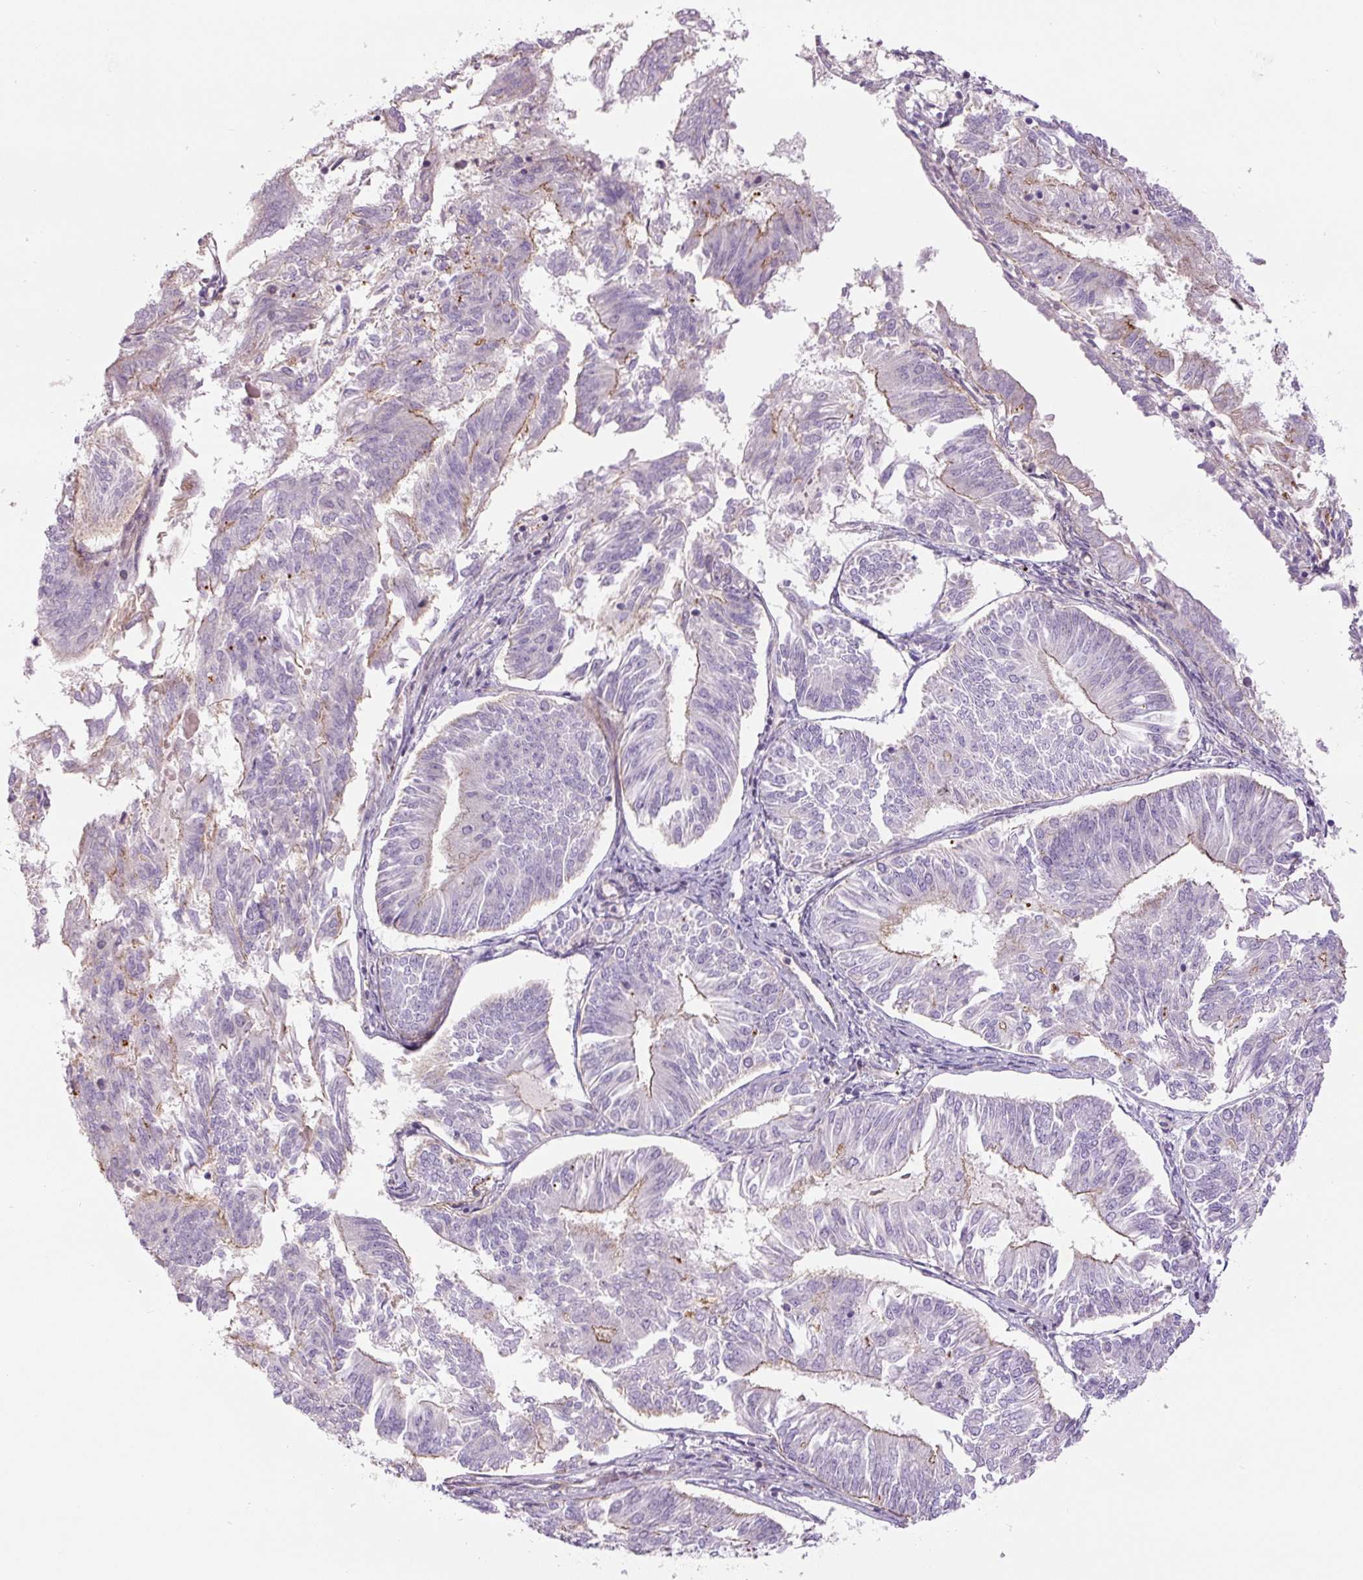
{"staining": {"intensity": "weak", "quantity": "<25%", "location": "cytoplasmic/membranous"}, "tissue": "endometrial cancer", "cell_type": "Tumor cells", "image_type": "cancer", "snomed": [{"axis": "morphology", "description": "Adenocarcinoma, NOS"}, {"axis": "topography", "description": "Endometrium"}], "caption": "A micrograph of human endometrial cancer is negative for staining in tumor cells.", "gene": "CCNI2", "patient": {"sex": "female", "age": 58}}